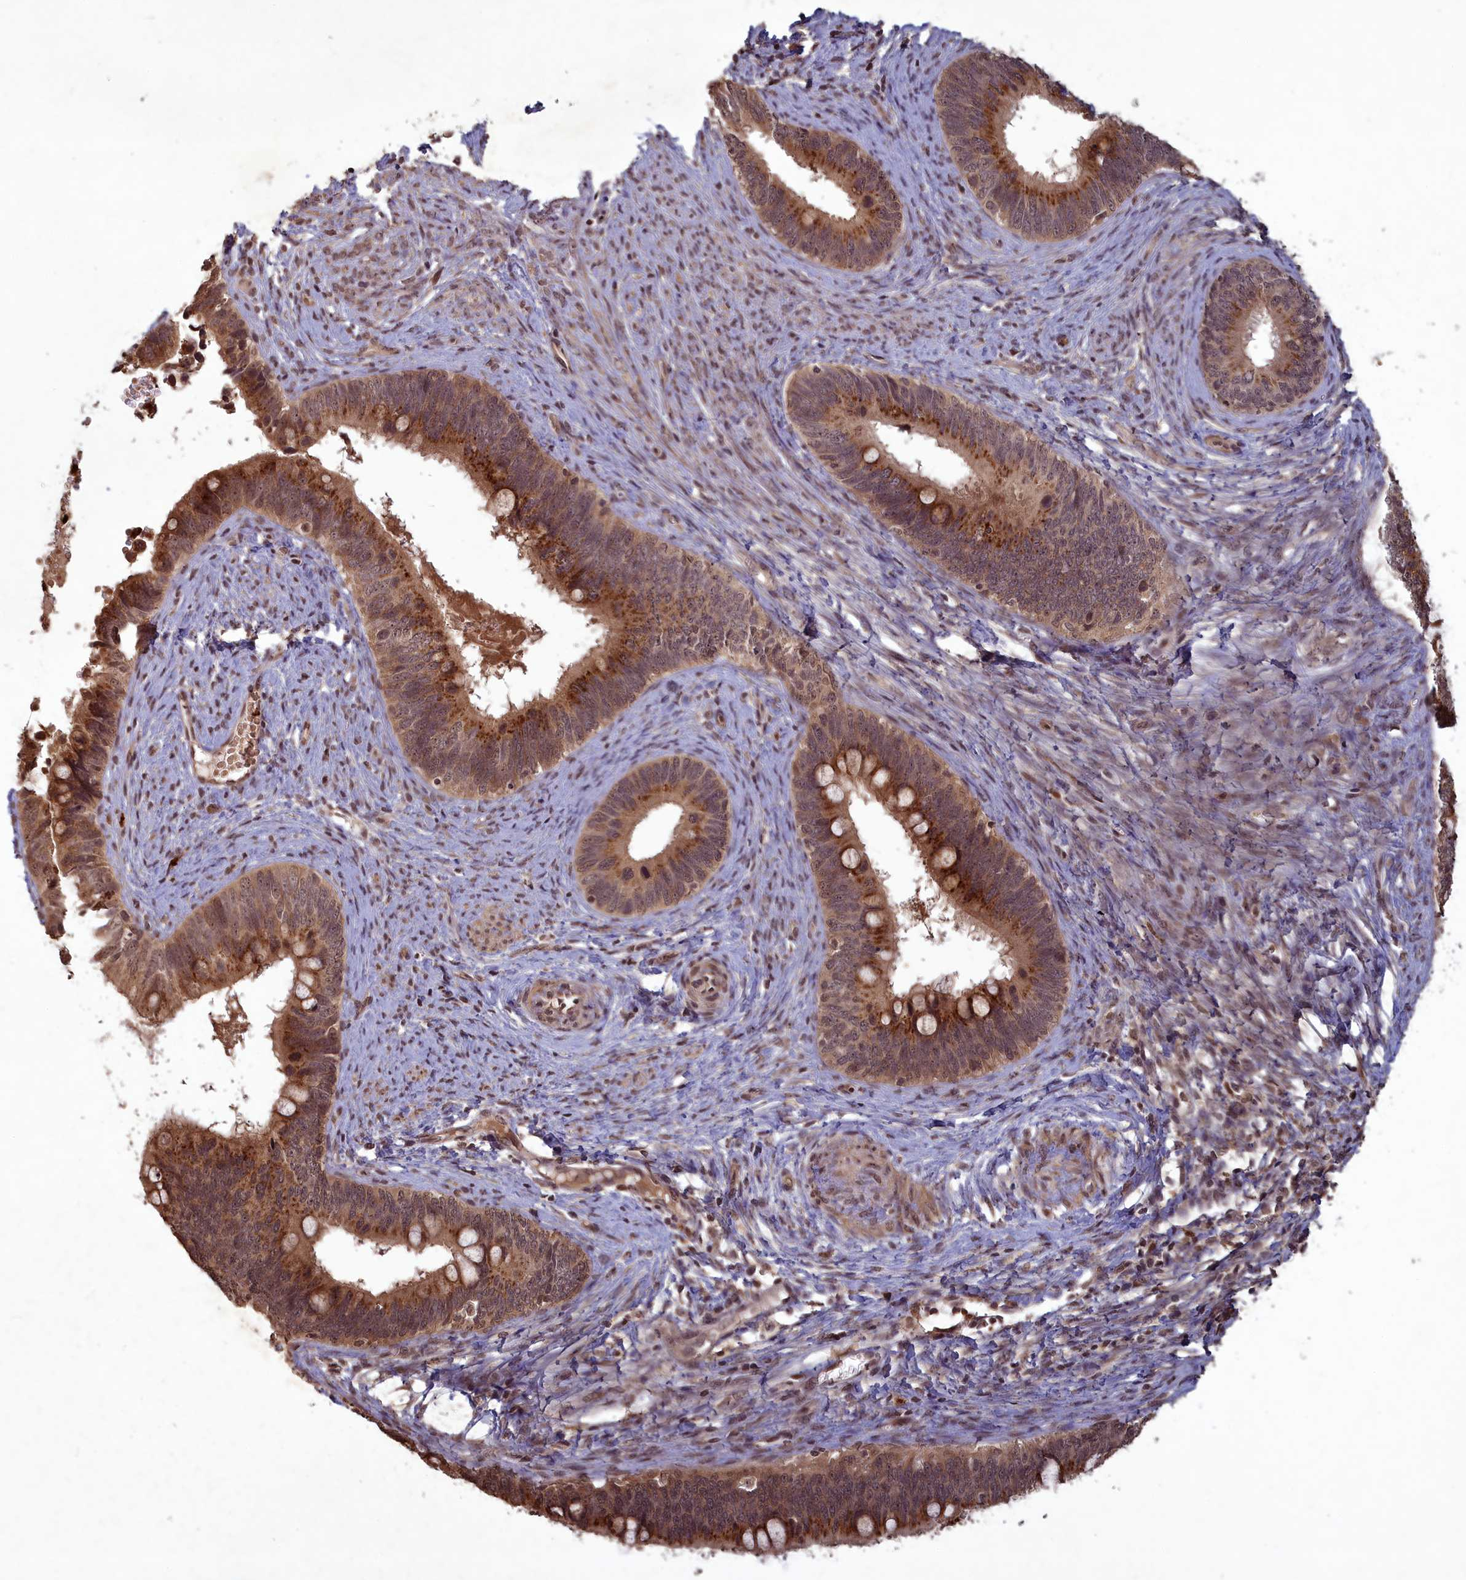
{"staining": {"intensity": "strong", "quantity": ">75%", "location": "cytoplasmic/membranous"}, "tissue": "cervical cancer", "cell_type": "Tumor cells", "image_type": "cancer", "snomed": [{"axis": "morphology", "description": "Adenocarcinoma, NOS"}, {"axis": "topography", "description": "Cervix"}], "caption": "This is an image of IHC staining of cervical cancer (adenocarcinoma), which shows strong positivity in the cytoplasmic/membranous of tumor cells.", "gene": "SRMS", "patient": {"sex": "female", "age": 42}}